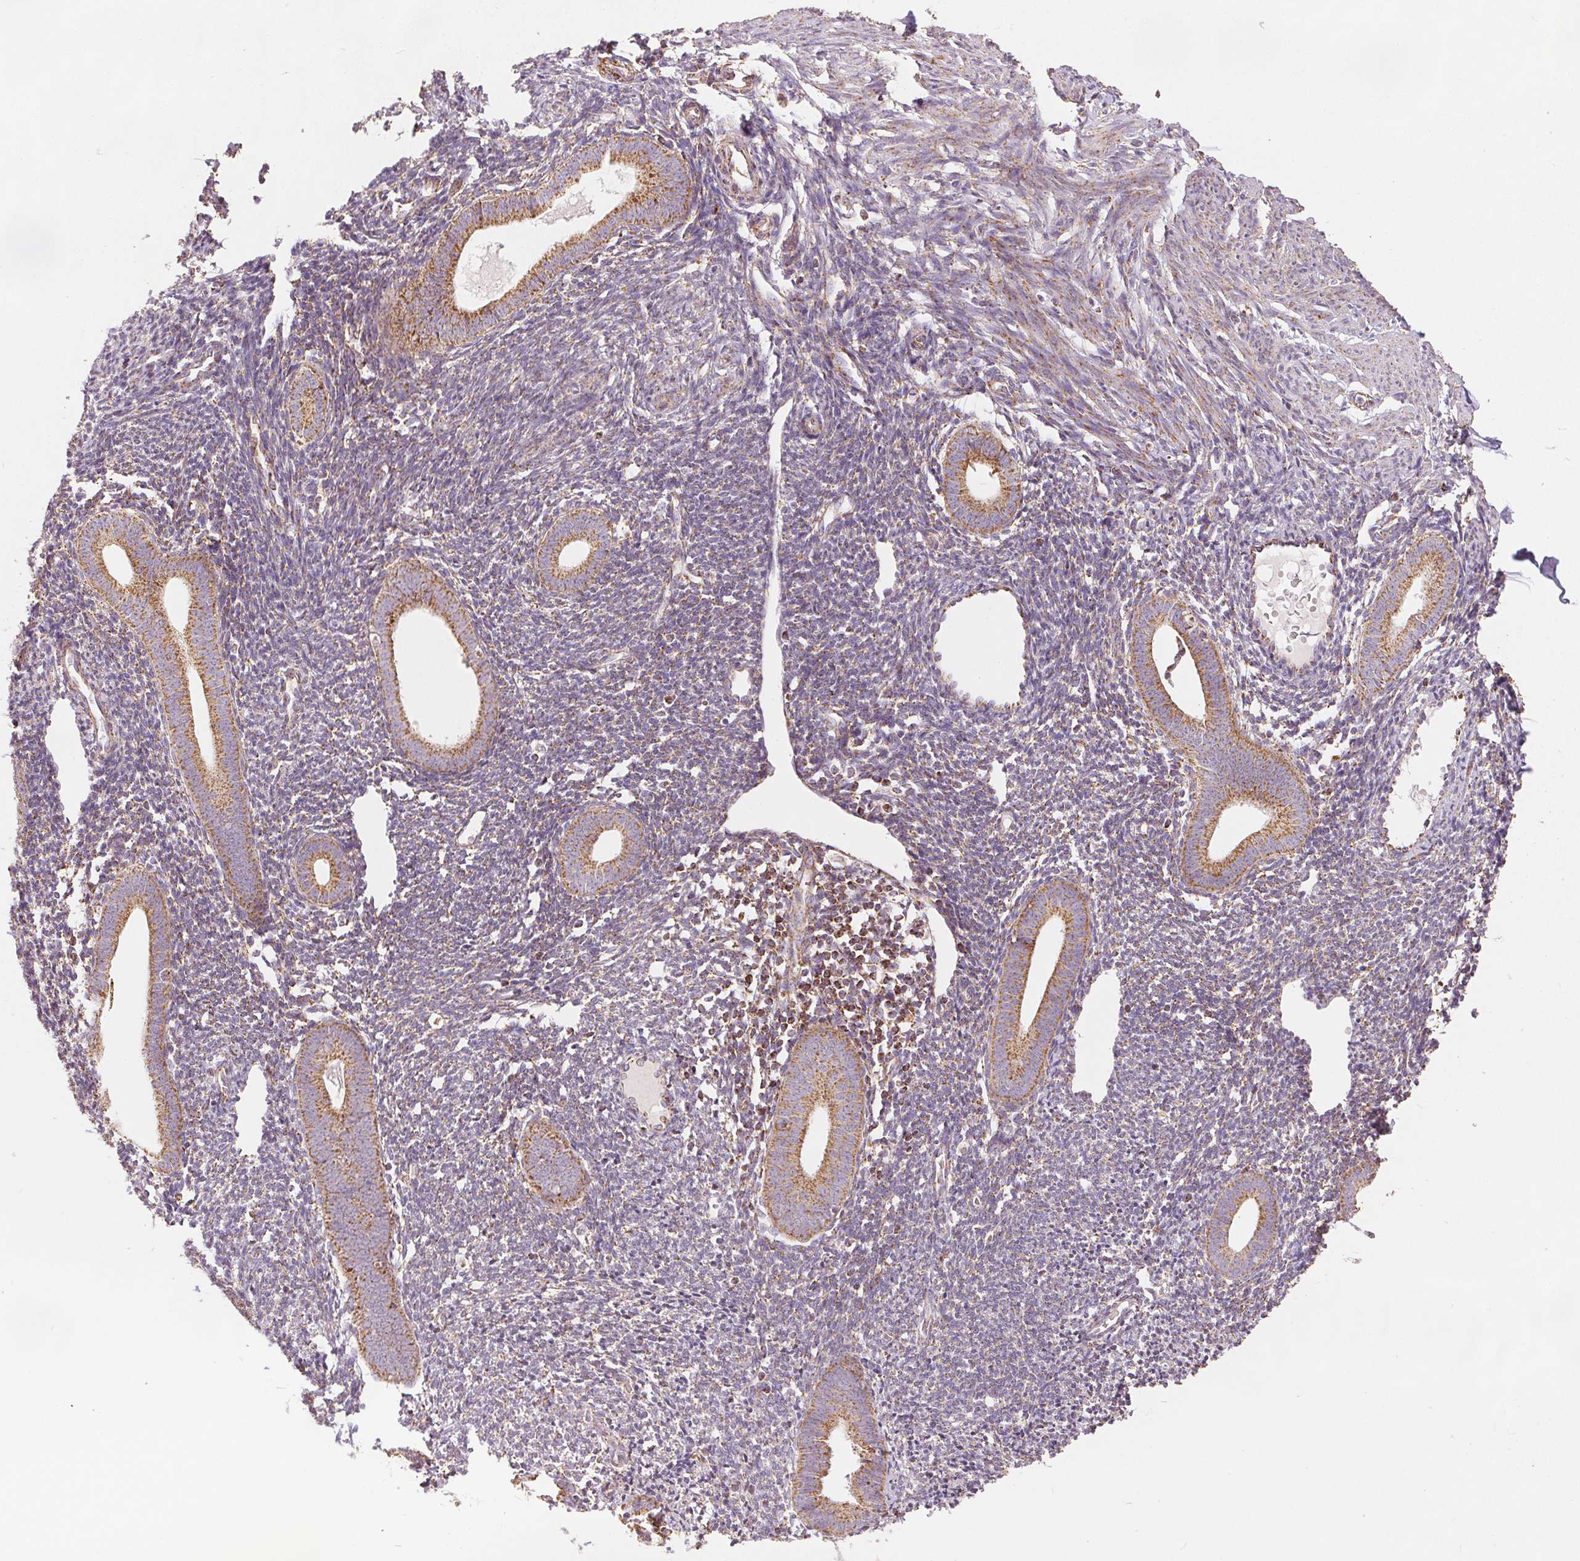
{"staining": {"intensity": "moderate", "quantity": "<25%", "location": "cytoplasmic/membranous"}, "tissue": "endometrium", "cell_type": "Cells in endometrial stroma", "image_type": "normal", "snomed": [{"axis": "morphology", "description": "Normal tissue, NOS"}, {"axis": "topography", "description": "Endometrium"}], "caption": "This photomicrograph displays IHC staining of normal endometrium, with low moderate cytoplasmic/membranous staining in approximately <25% of cells in endometrial stroma.", "gene": "SDHB", "patient": {"sex": "female", "age": 39}}